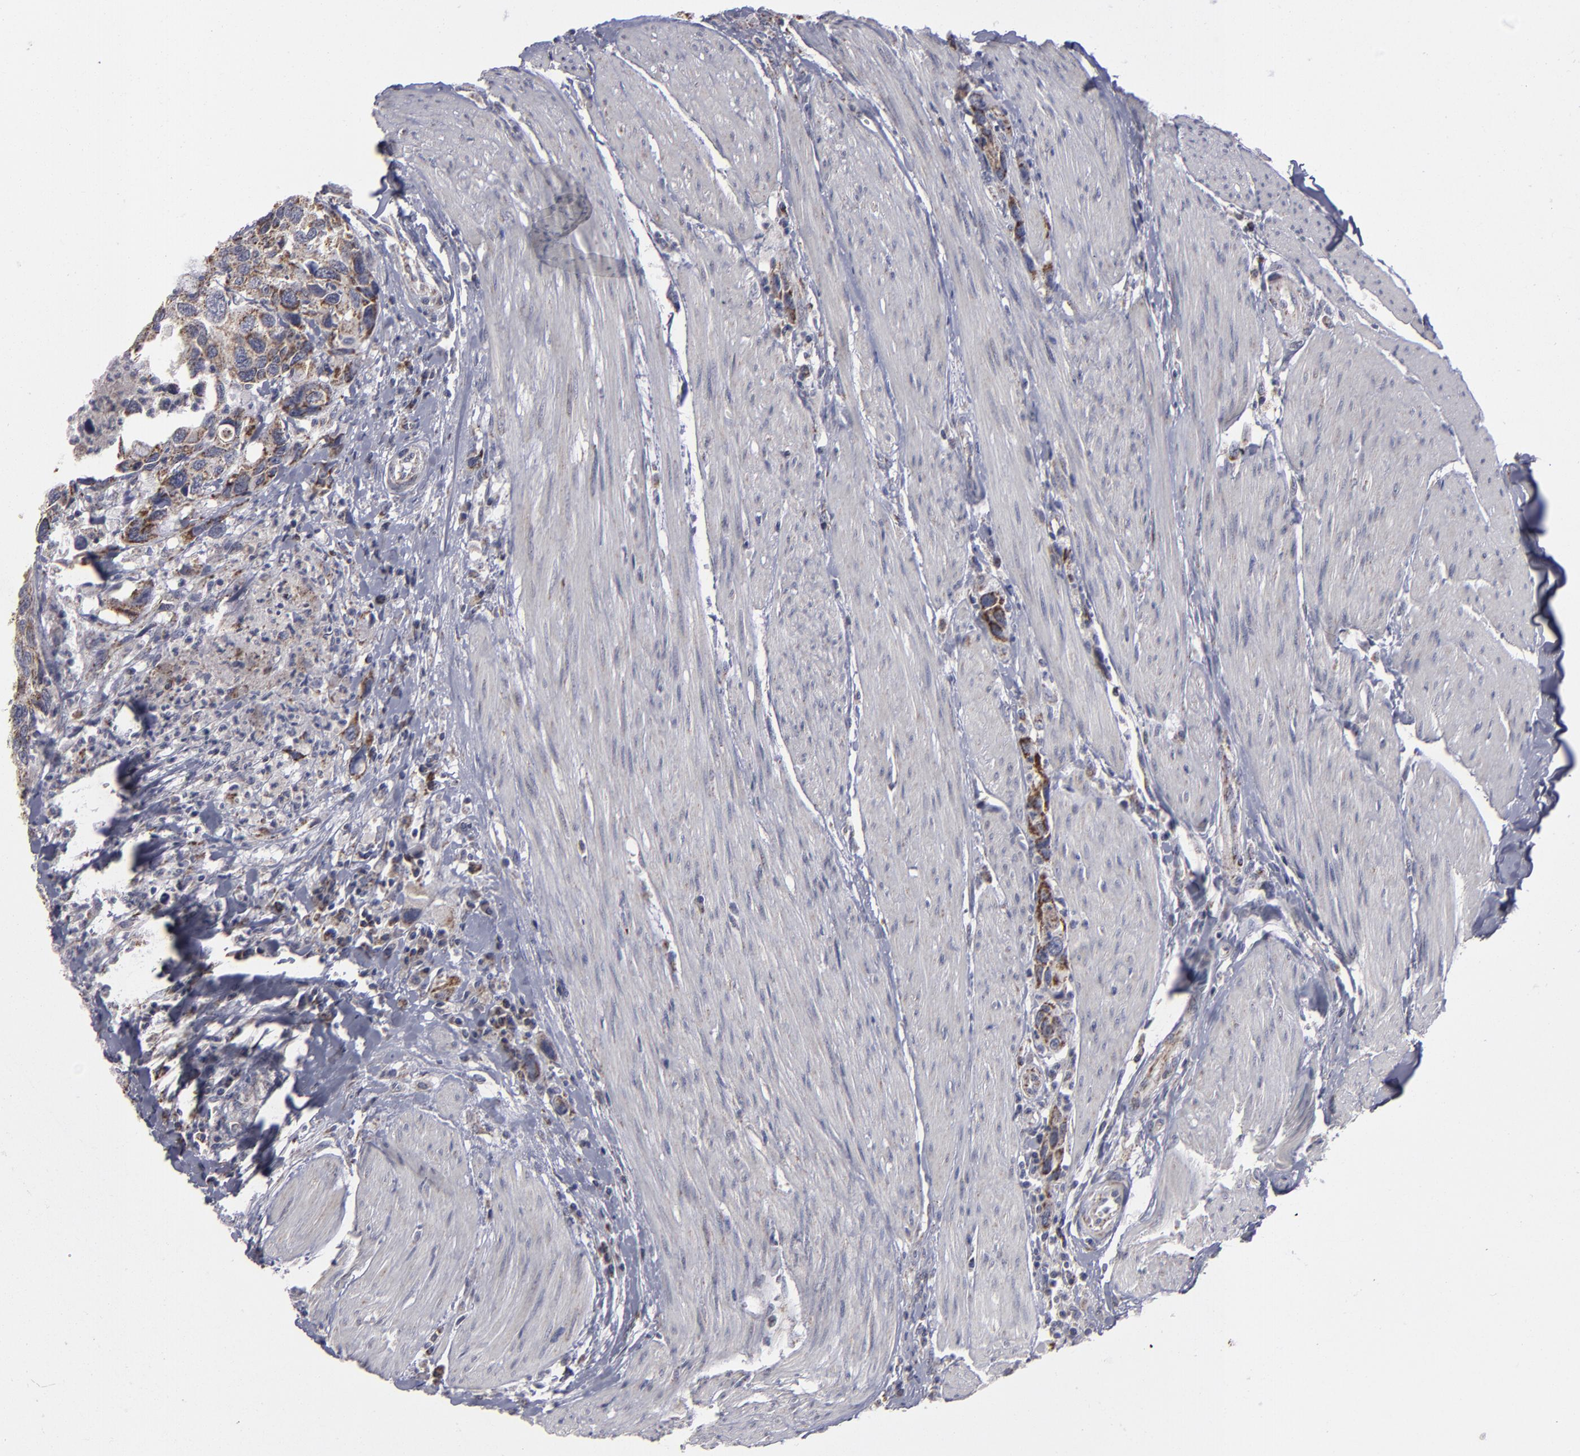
{"staining": {"intensity": "moderate", "quantity": ">75%", "location": "cytoplasmic/membranous"}, "tissue": "urothelial cancer", "cell_type": "Tumor cells", "image_type": "cancer", "snomed": [{"axis": "morphology", "description": "Urothelial carcinoma, High grade"}, {"axis": "topography", "description": "Urinary bladder"}], "caption": "Immunohistochemistry (DAB (3,3'-diaminobenzidine)) staining of human urothelial carcinoma (high-grade) shows moderate cytoplasmic/membranous protein positivity in approximately >75% of tumor cells.", "gene": "MYOM2", "patient": {"sex": "male", "age": 66}}